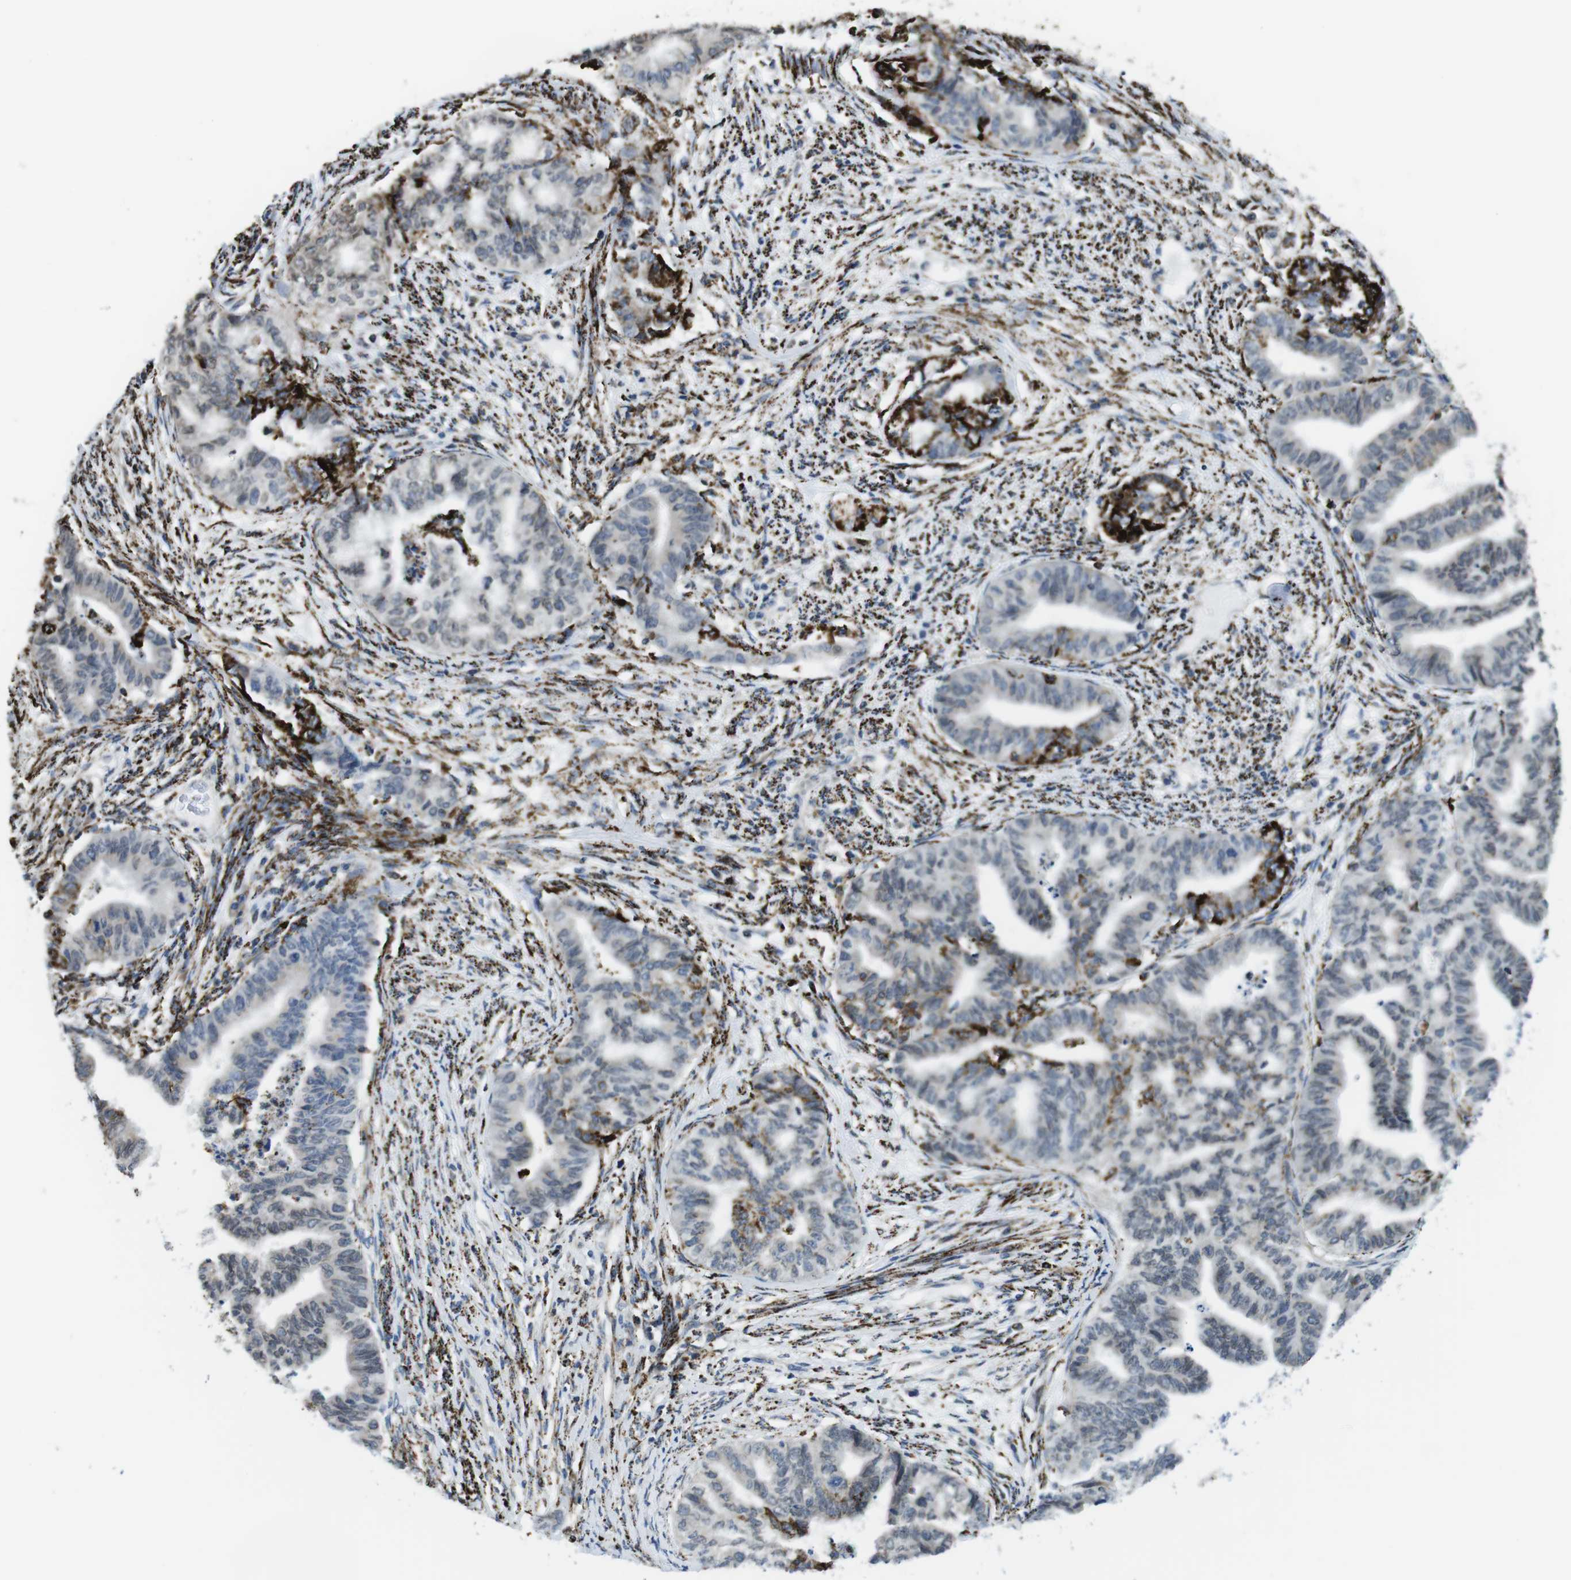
{"staining": {"intensity": "strong", "quantity": "<25%", "location": "cytoplasmic/membranous"}, "tissue": "endometrial cancer", "cell_type": "Tumor cells", "image_type": "cancer", "snomed": [{"axis": "morphology", "description": "Adenocarcinoma, NOS"}, {"axis": "topography", "description": "Endometrium"}], "caption": "Immunohistochemical staining of endometrial adenocarcinoma displays medium levels of strong cytoplasmic/membranous protein staining in approximately <25% of tumor cells.", "gene": "KCNE3", "patient": {"sex": "female", "age": 79}}